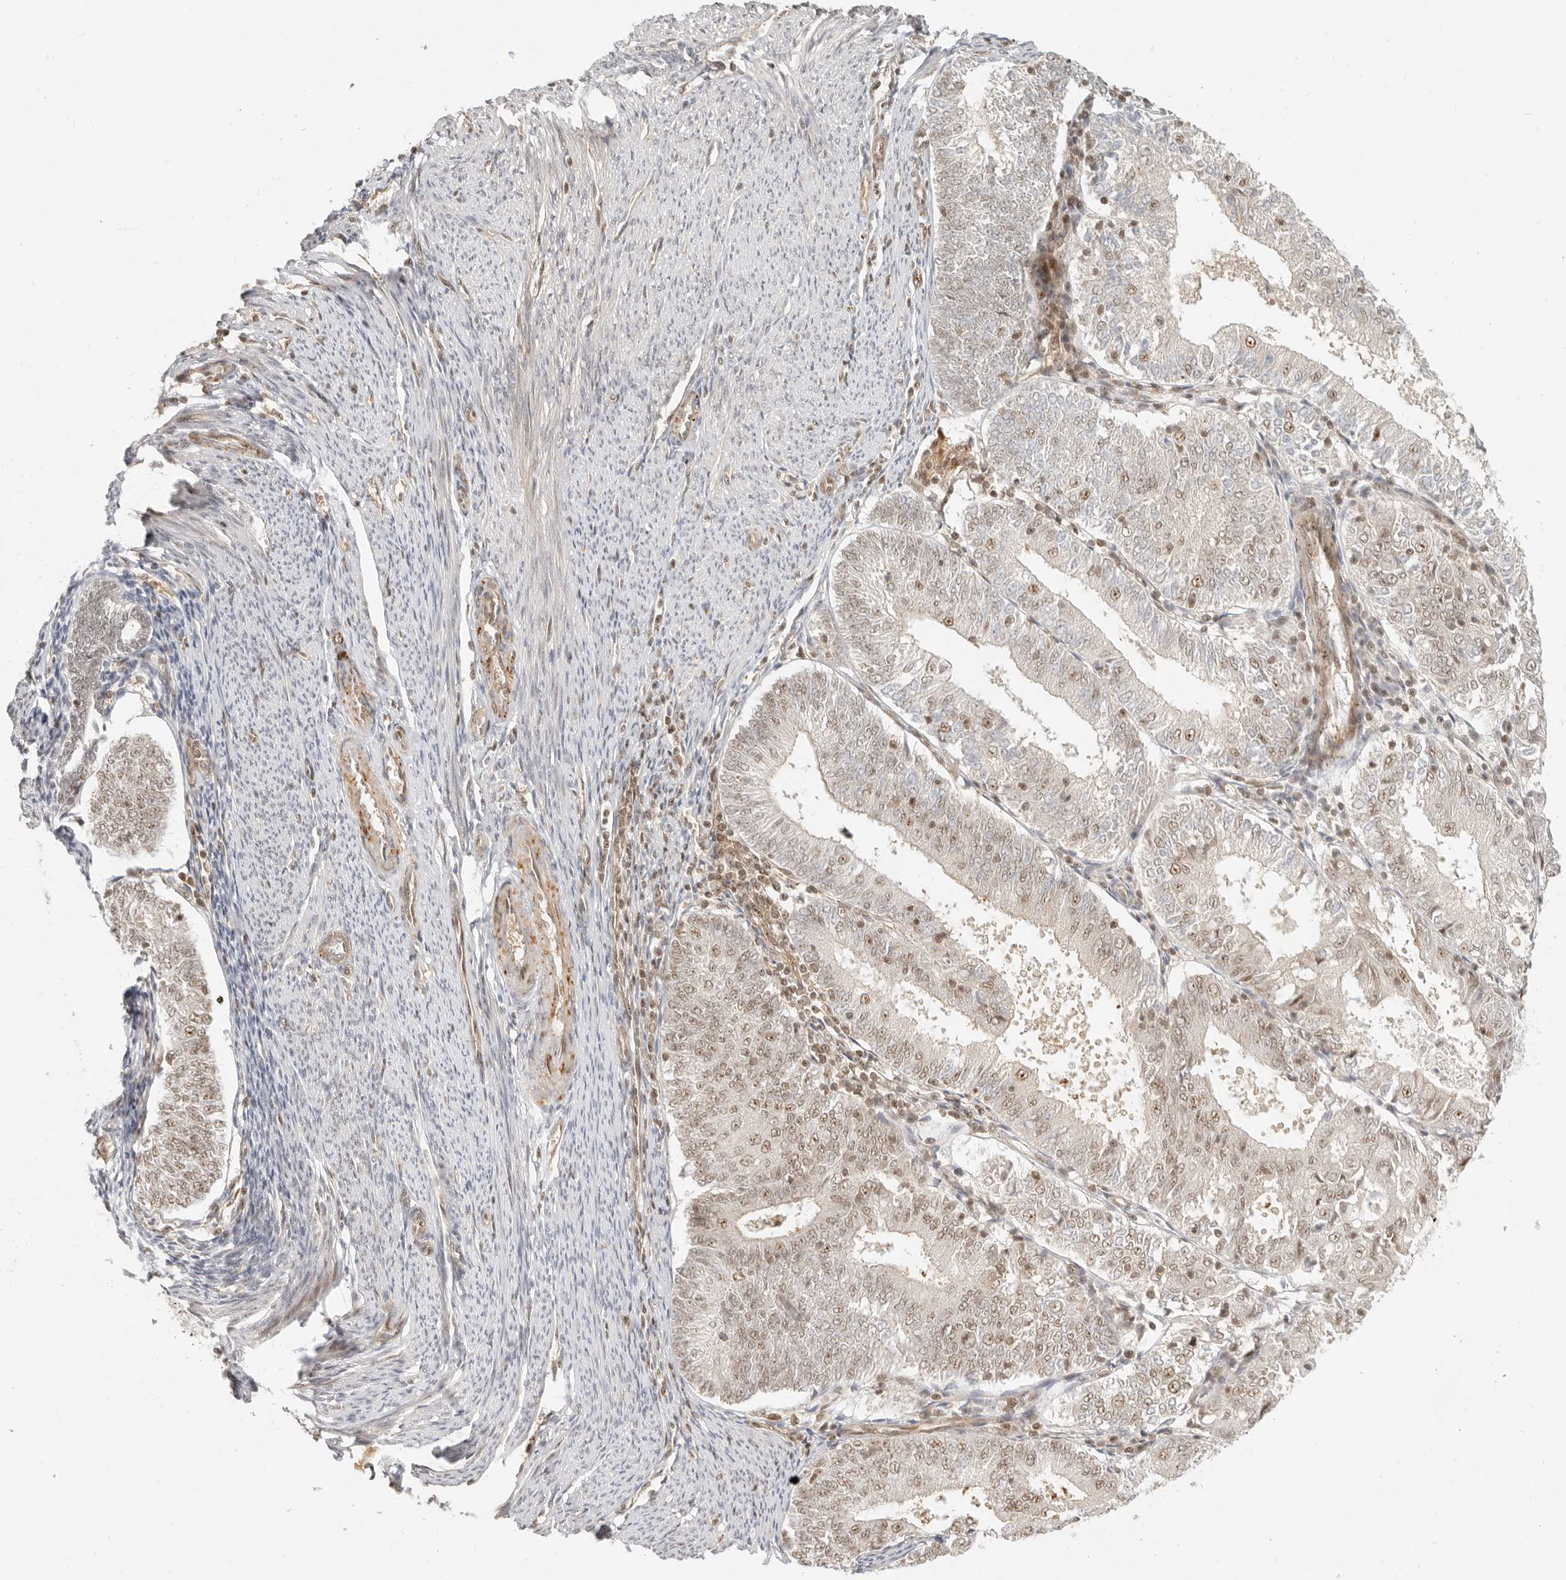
{"staining": {"intensity": "weak", "quantity": ">75%", "location": "nuclear"}, "tissue": "endometrial cancer", "cell_type": "Tumor cells", "image_type": "cancer", "snomed": [{"axis": "morphology", "description": "Adenocarcinoma, NOS"}, {"axis": "topography", "description": "Endometrium"}], "caption": "DAB (3,3'-diaminobenzidine) immunohistochemical staining of human endometrial adenocarcinoma exhibits weak nuclear protein expression in approximately >75% of tumor cells.", "gene": "BAP1", "patient": {"sex": "female", "age": 57}}